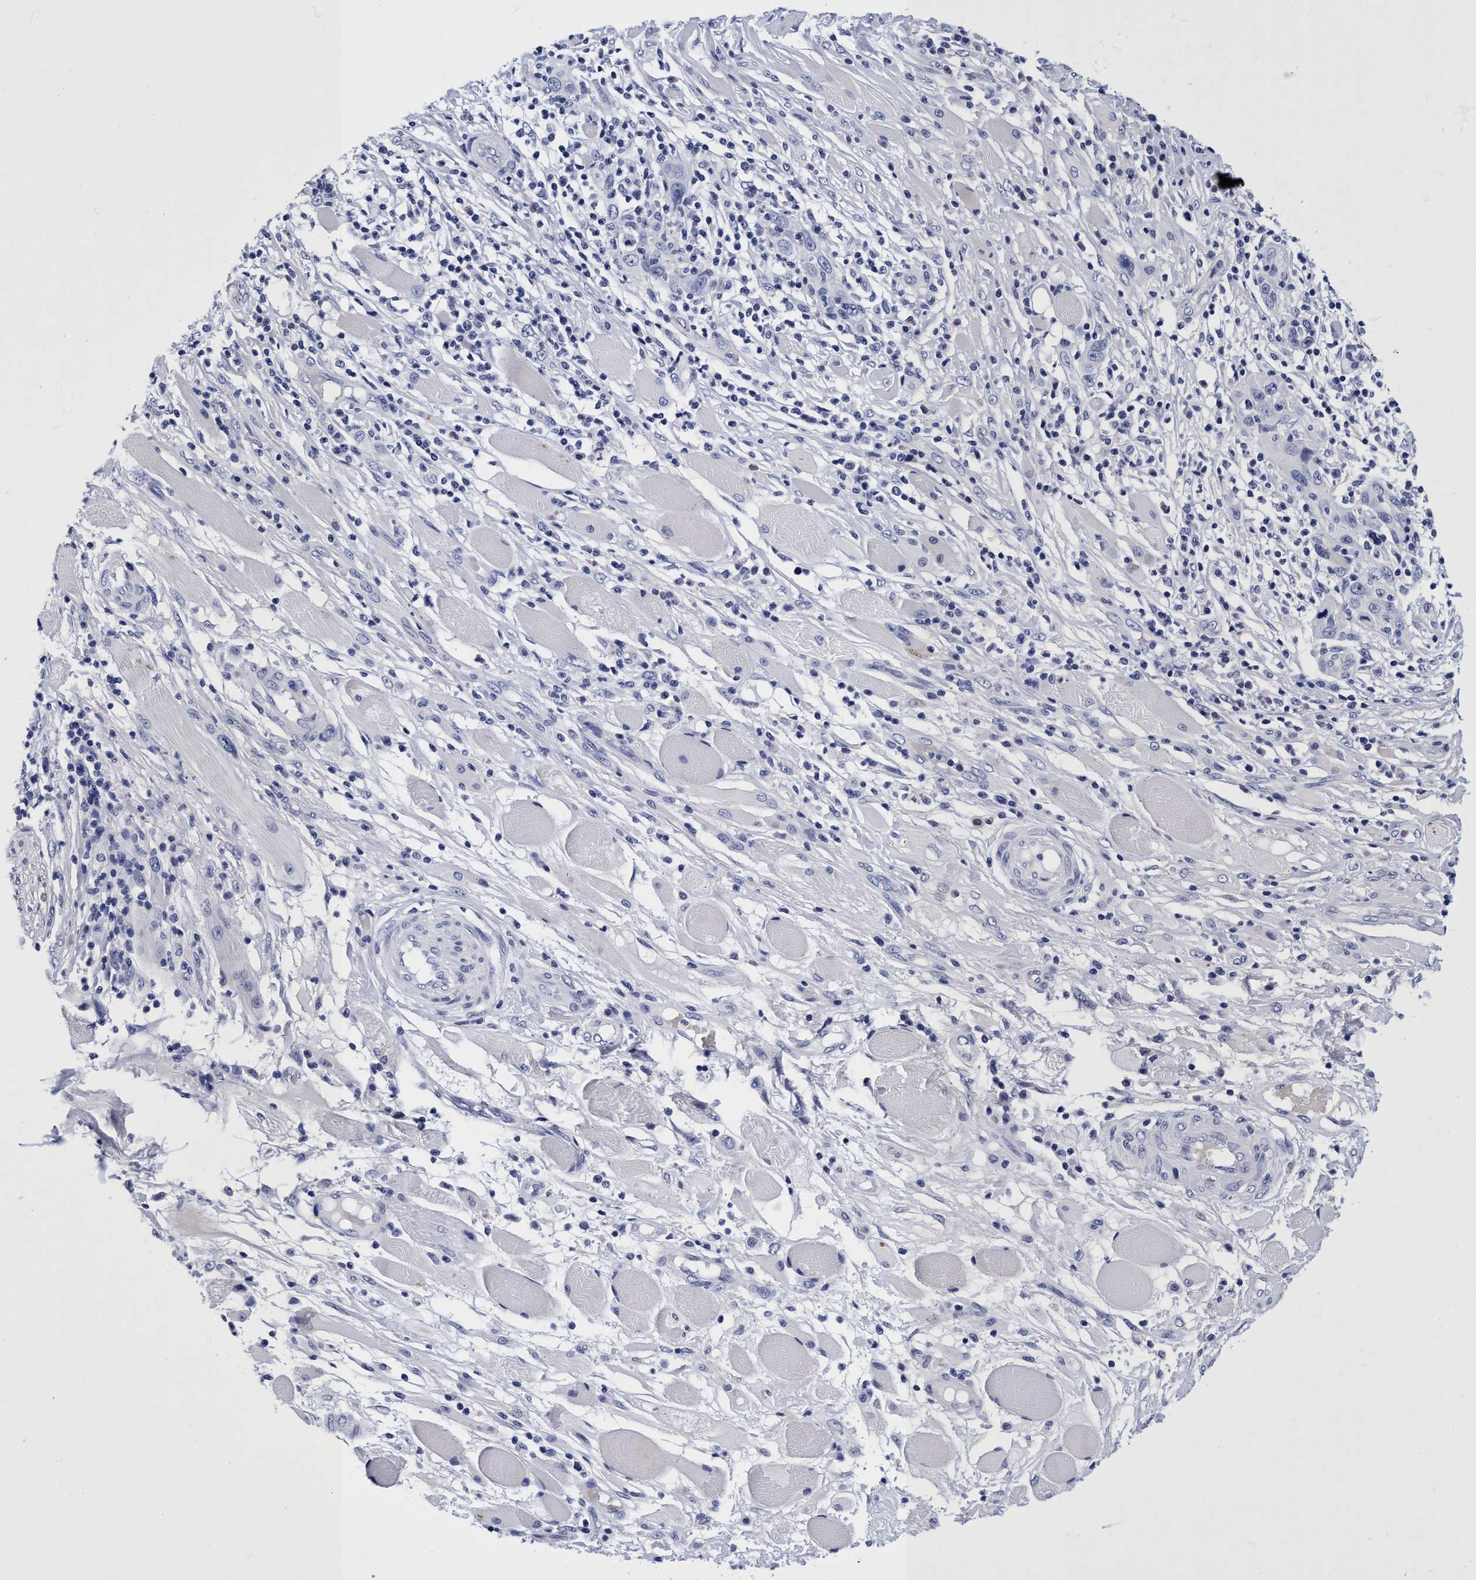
{"staining": {"intensity": "negative", "quantity": "none", "location": "none"}, "tissue": "skin cancer", "cell_type": "Tumor cells", "image_type": "cancer", "snomed": [{"axis": "morphology", "description": "Squamous cell carcinoma, NOS"}, {"axis": "topography", "description": "Skin"}], "caption": "Squamous cell carcinoma (skin) was stained to show a protein in brown. There is no significant expression in tumor cells. (Stains: DAB (3,3'-diaminobenzidine) immunohistochemistry with hematoxylin counter stain, Microscopy: brightfield microscopy at high magnification).", "gene": "PLPPR1", "patient": {"sex": "female", "age": 88}}